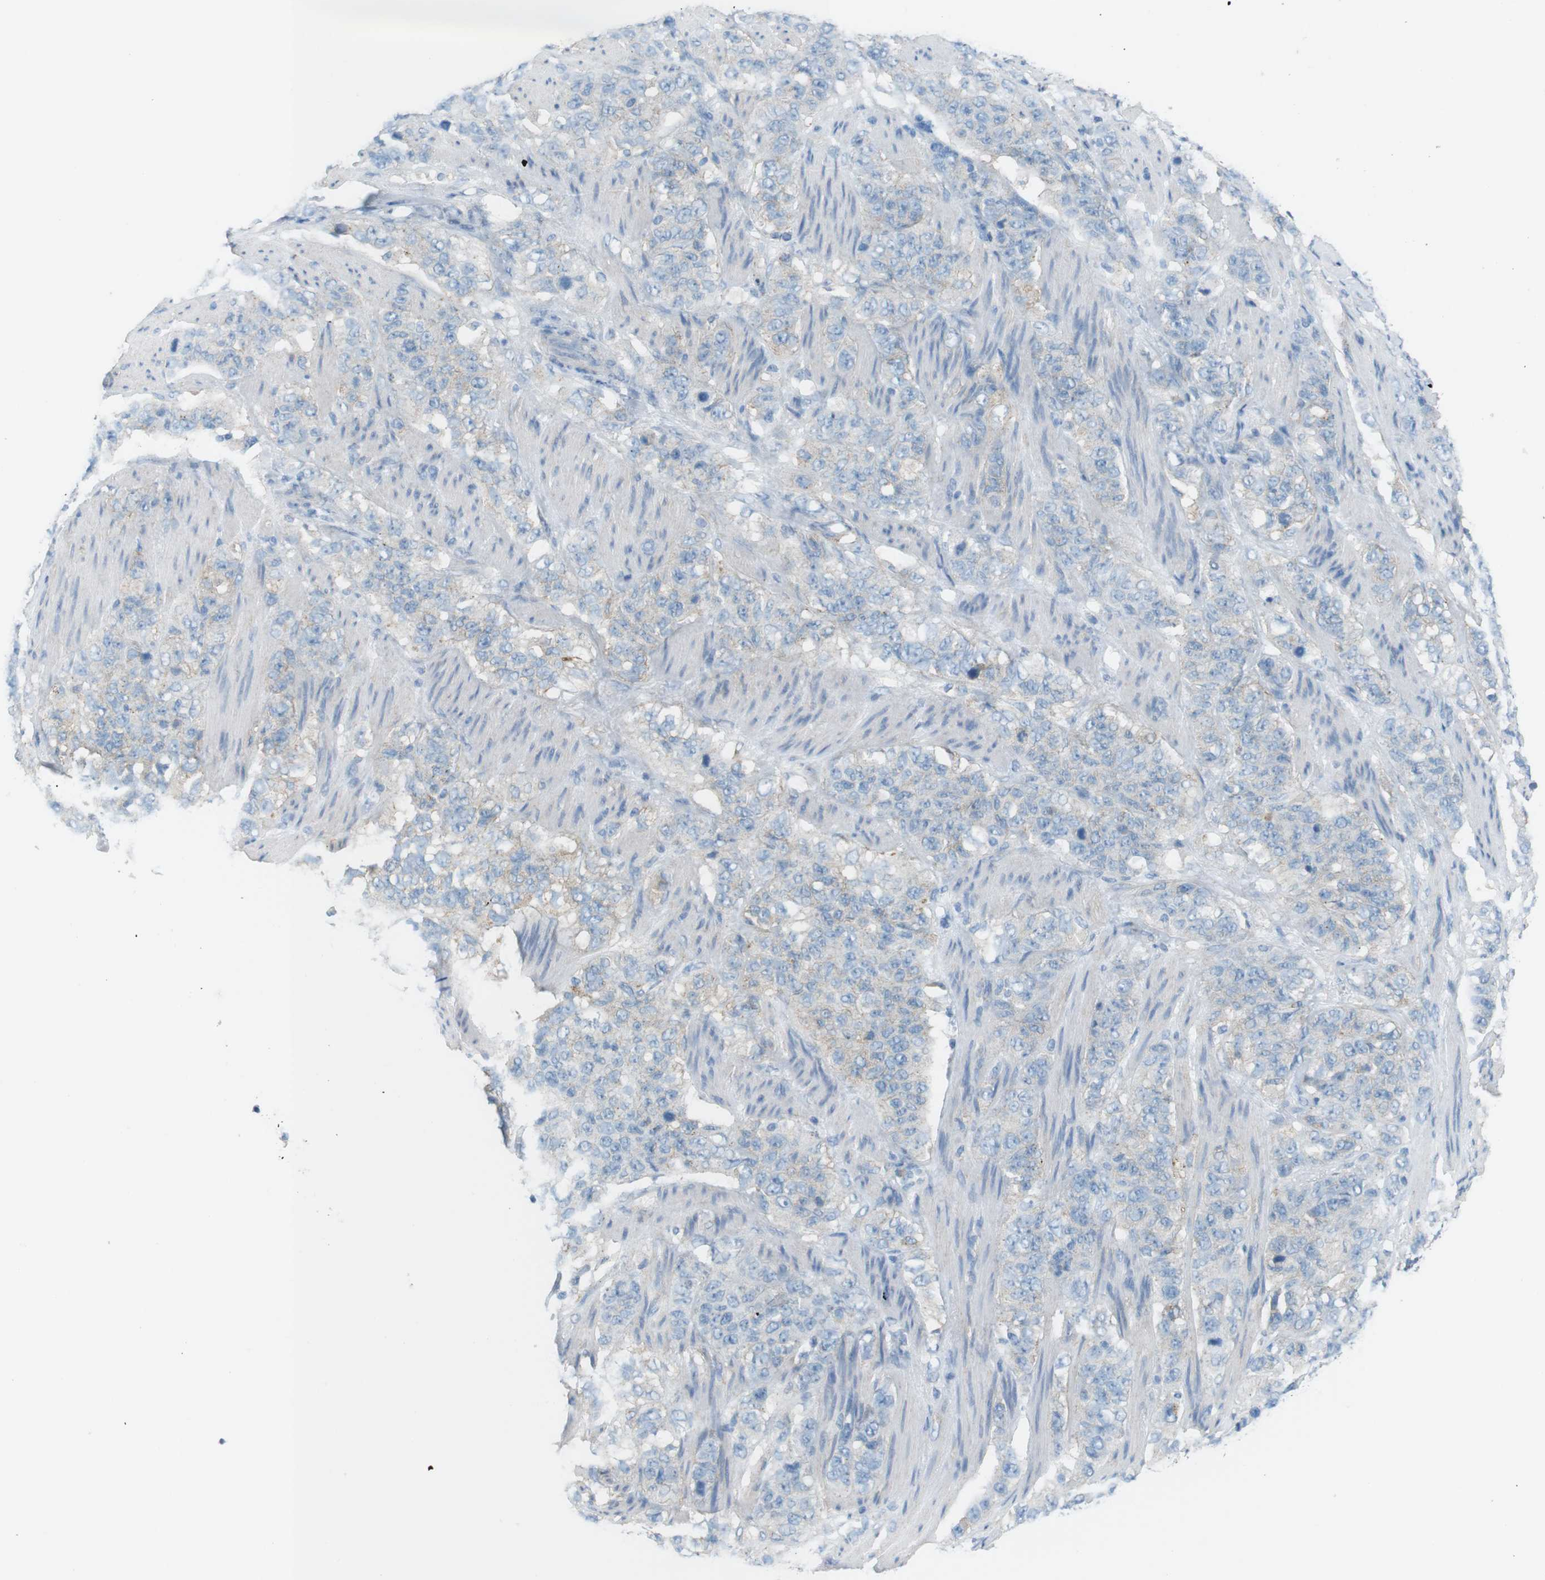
{"staining": {"intensity": "negative", "quantity": "none", "location": "none"}, "tissue": "stomach cancer", "cell_type": "Tumor cells", "image_type": "cancer", "snomed": [{"axis": "morphology", "description": "Adenocarcinoma, NOS"}, {"axis": "topography", "description": "Stomach"}], "caption": "IHC of stomach adenocarcinoma displays no expression in tumor cells.", "gene": "VAMP1", "patient": {"sex": "male", "age": 48}}